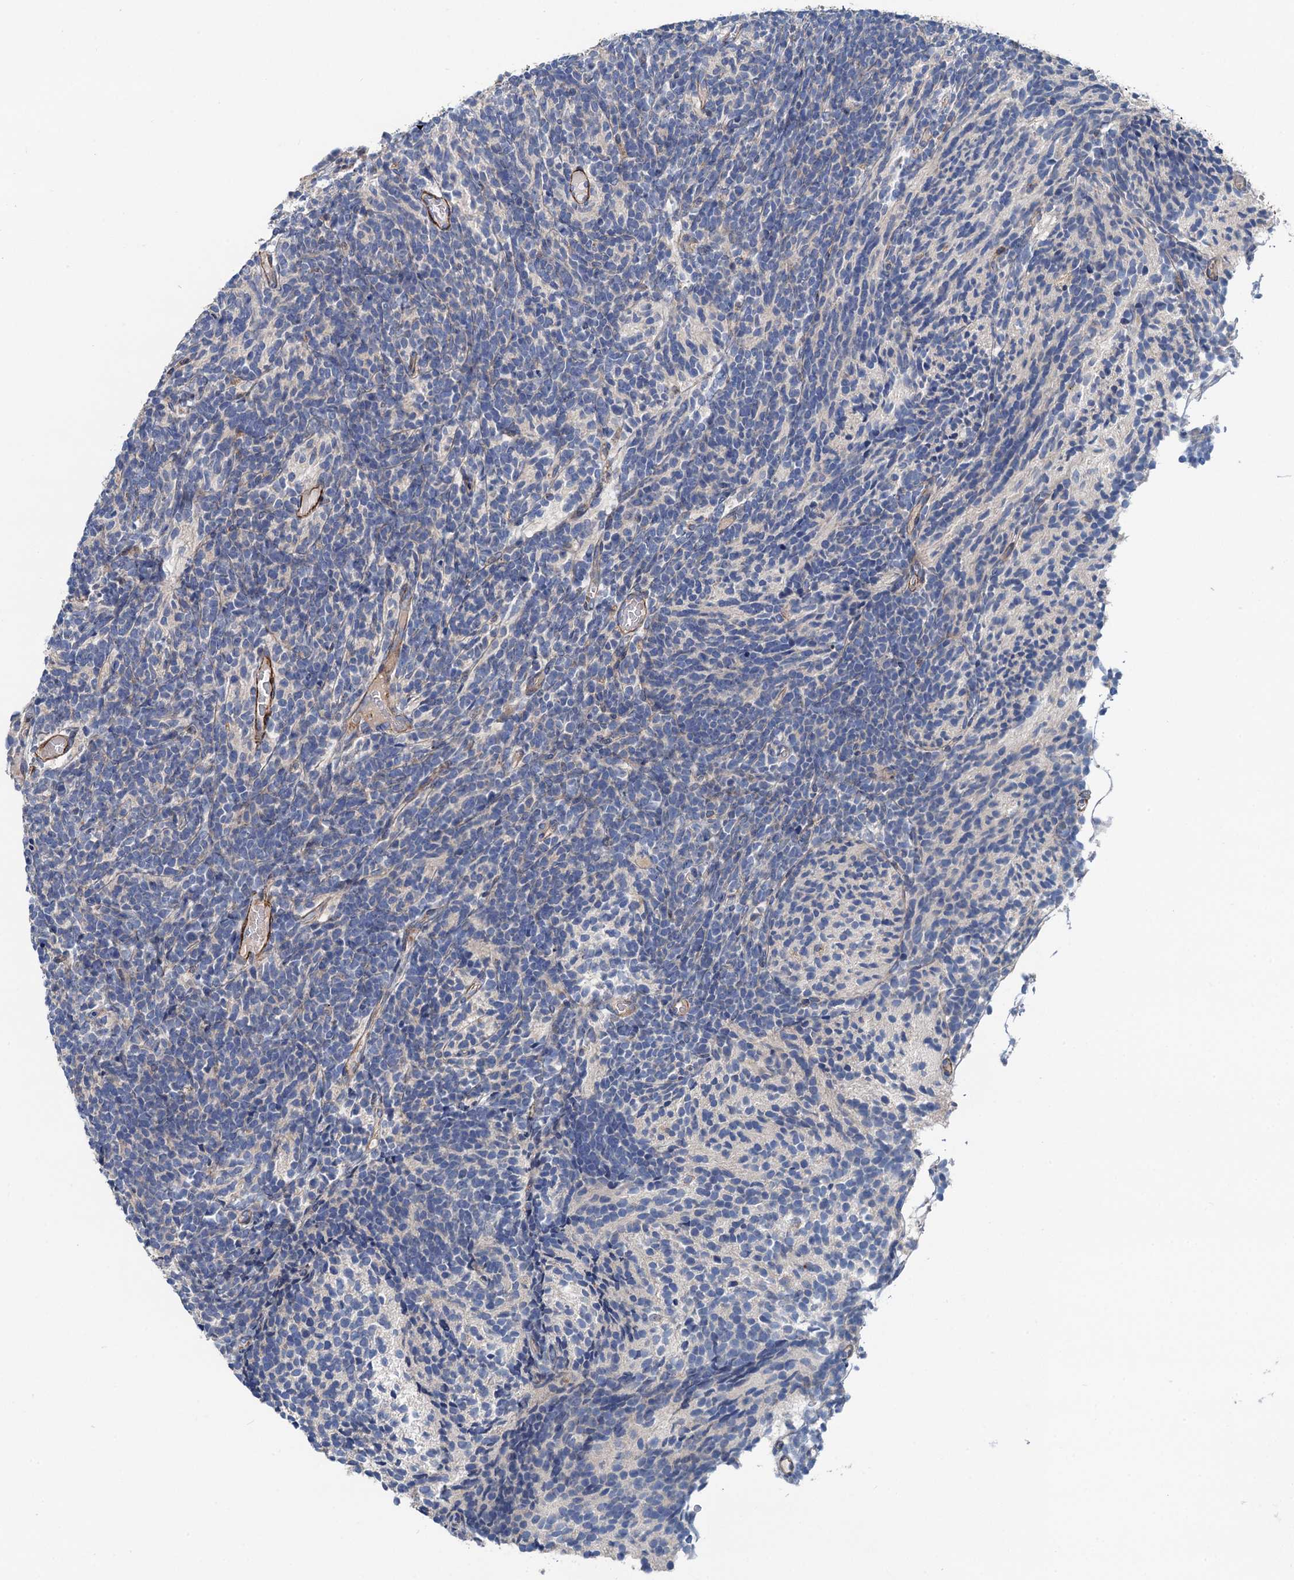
{"staining": {"intensity": "negative", "quantity": "none", "location": "none"}, "tissue": "glioma", "cell_type": "Tumor cells", "image_type": "cancer", "snomed": [{"axis": "morphology", "description": "Glioma, malignant, Low grade"}, {"axis": "topography", "description": "Brain"}], "caption": "IHC of human glioma reveals no staining in tumor cells. (DAB (3,3'-diaminobenzidine) immunohistochemistry with hematoxylin counter stain).", "gene": "CSTPP1", "patient": {"sex": "female", "age": 1}}